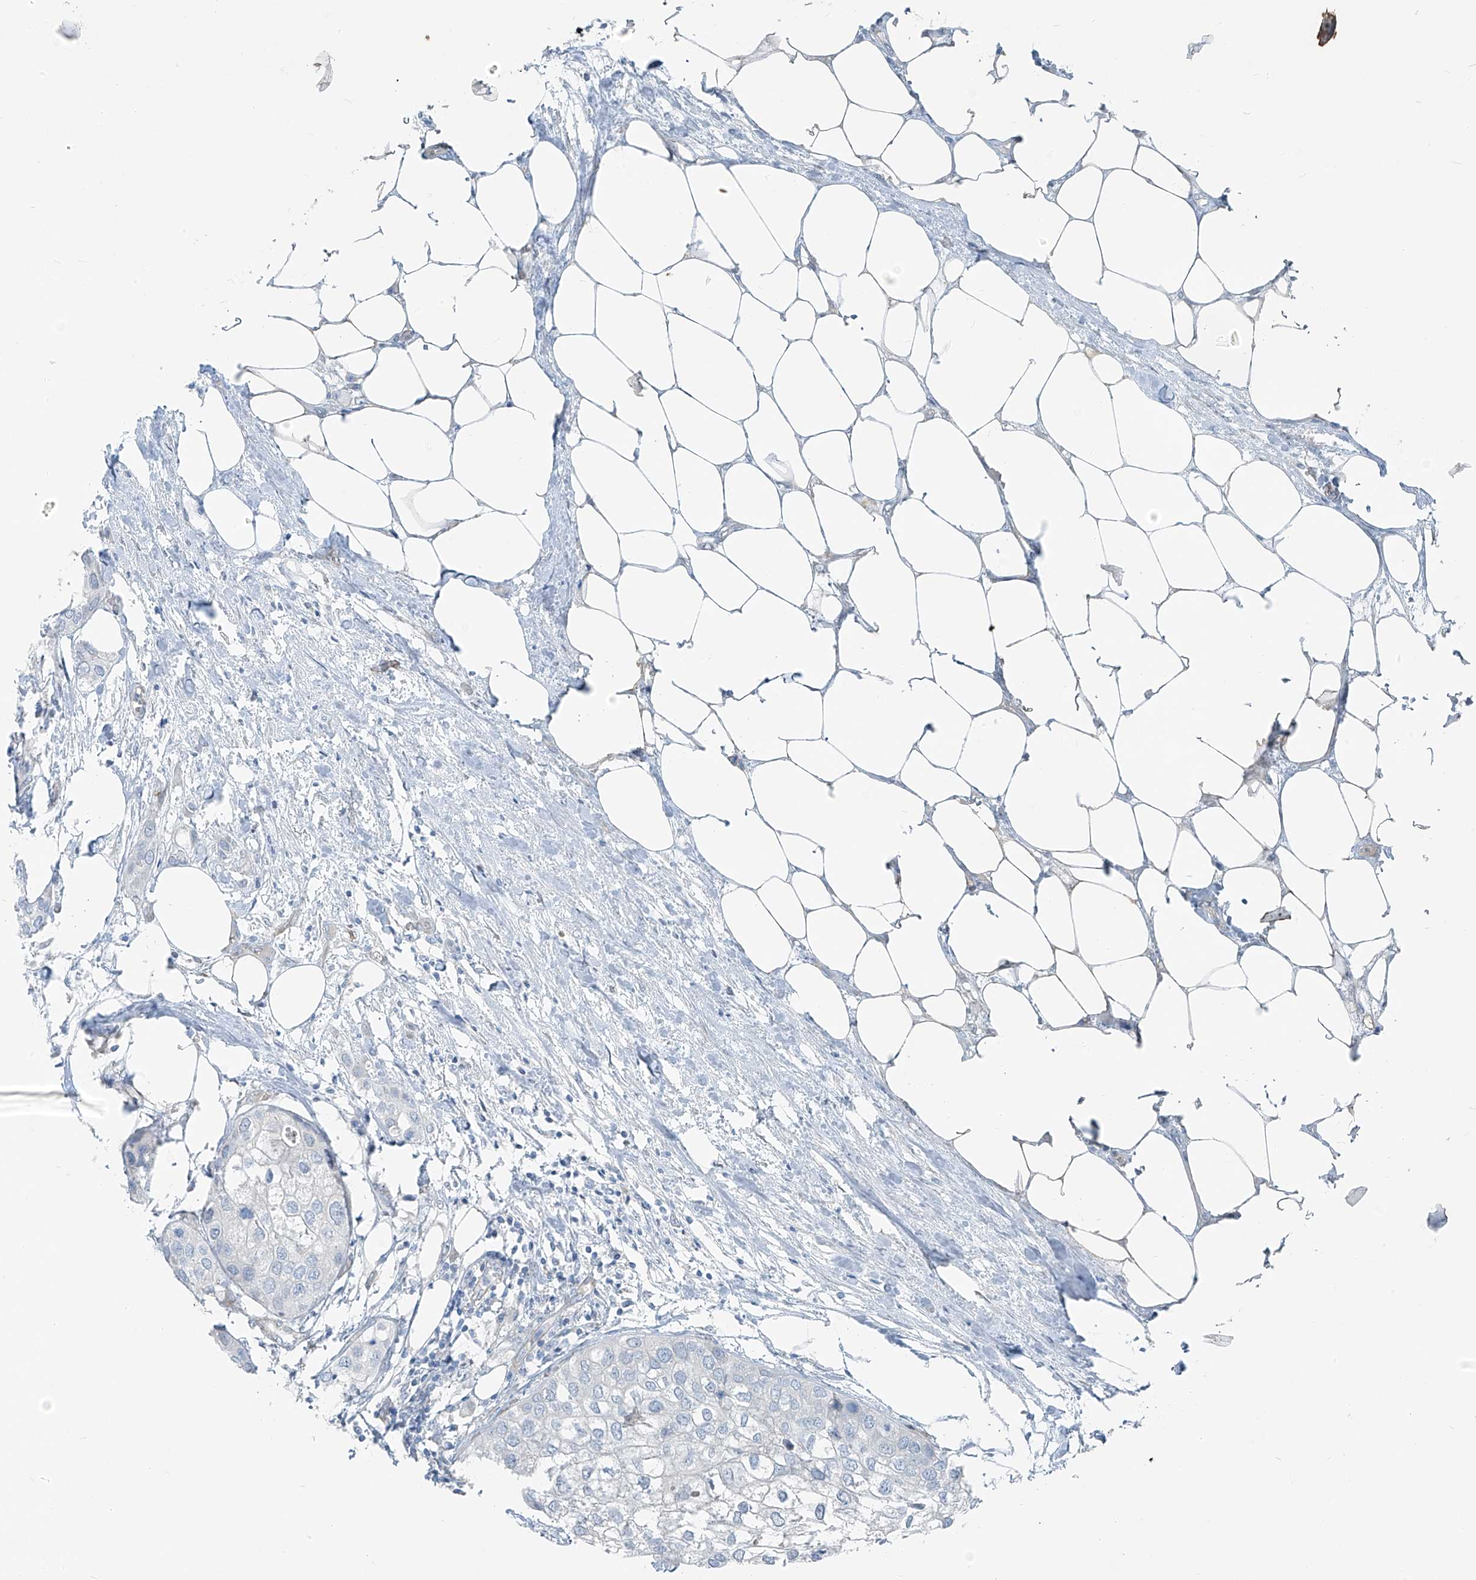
{"staining": {"intensity": "negative", "quantity": "none", "location": "none"}, "tissue": "urothelial cancer", "cell_type": "Tumor cells", "image_type": "cancer", "snomed": [{"axis": "morphology", "description": "Urothelial carcinoma, High grade"}, {"axis": "topography", "description": "Urinary bladder"}], "caption": "Immunohistochemistry image of neoplastic tissue: urothelial cancer stained with DAB (3,3'-diaminobenzidine) shows no significant protein positivity in tumor cells.", "gene": "TNS2", "patient": {"sex": "male", "age": 64}}